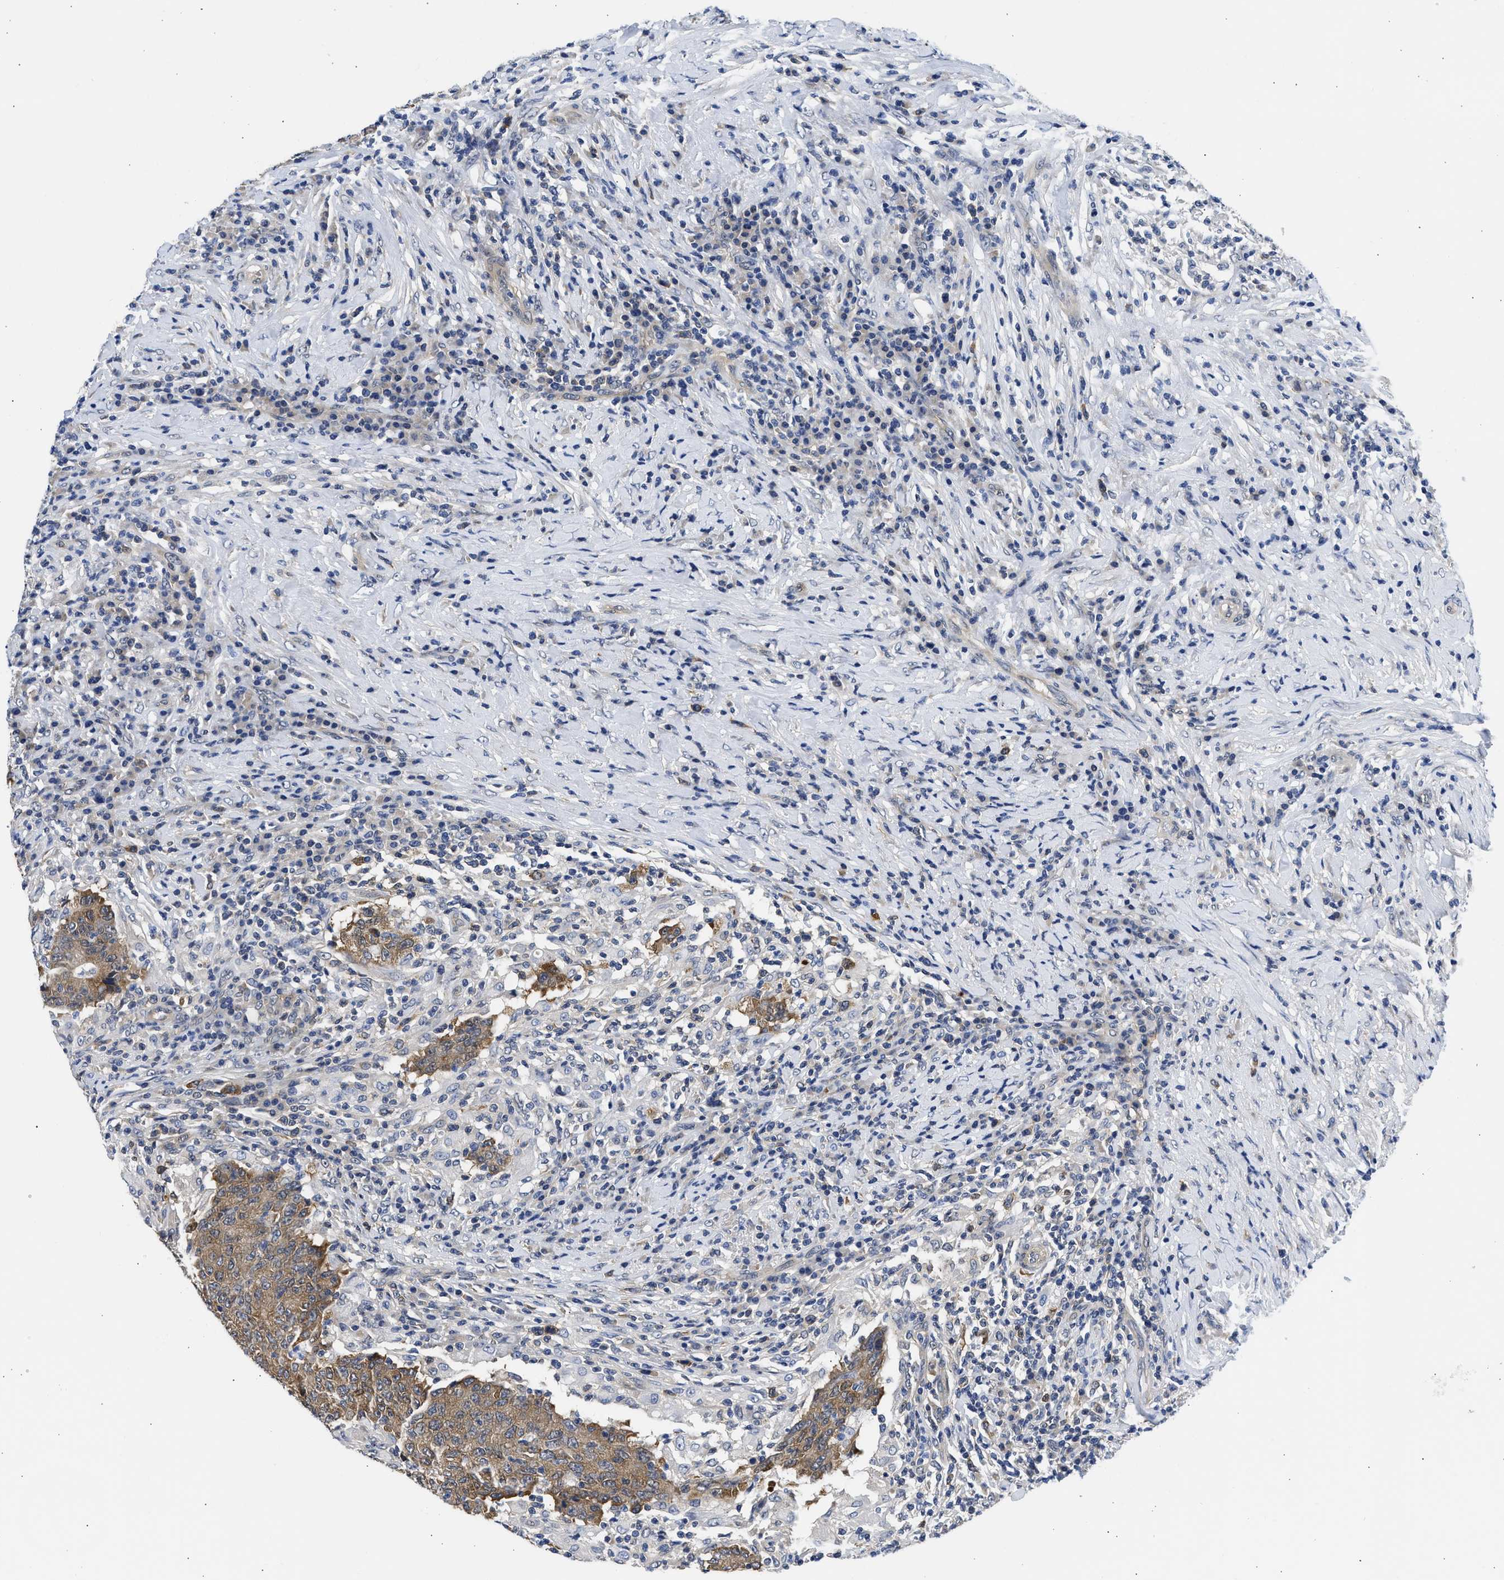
{"staining": {"intensity": "moderate", "quantity": ">75%", "location": "cytoplasmic/membranous"}, "tissue": "colorectal cancer", "cell_type": "Tumor cells", "image_type": "cancer", "snomed": [{"axis": "morphology", "description": "Normal tissue, NOS"}, {"axis": "morphology", "description": "Adenocarcinoma, NOS"}, {"axis": "topography", "description": "Colon"}], "caption": "Approximately >75% of tumor cells in human colorectal cancer (adenocarcinoma) exhibit moderate cytoplasmic/membranous protein expression as visualized by brown immunohistochemical staining.", "gene": "XPO5", "patient": {"sex": "female", "age": 75}}